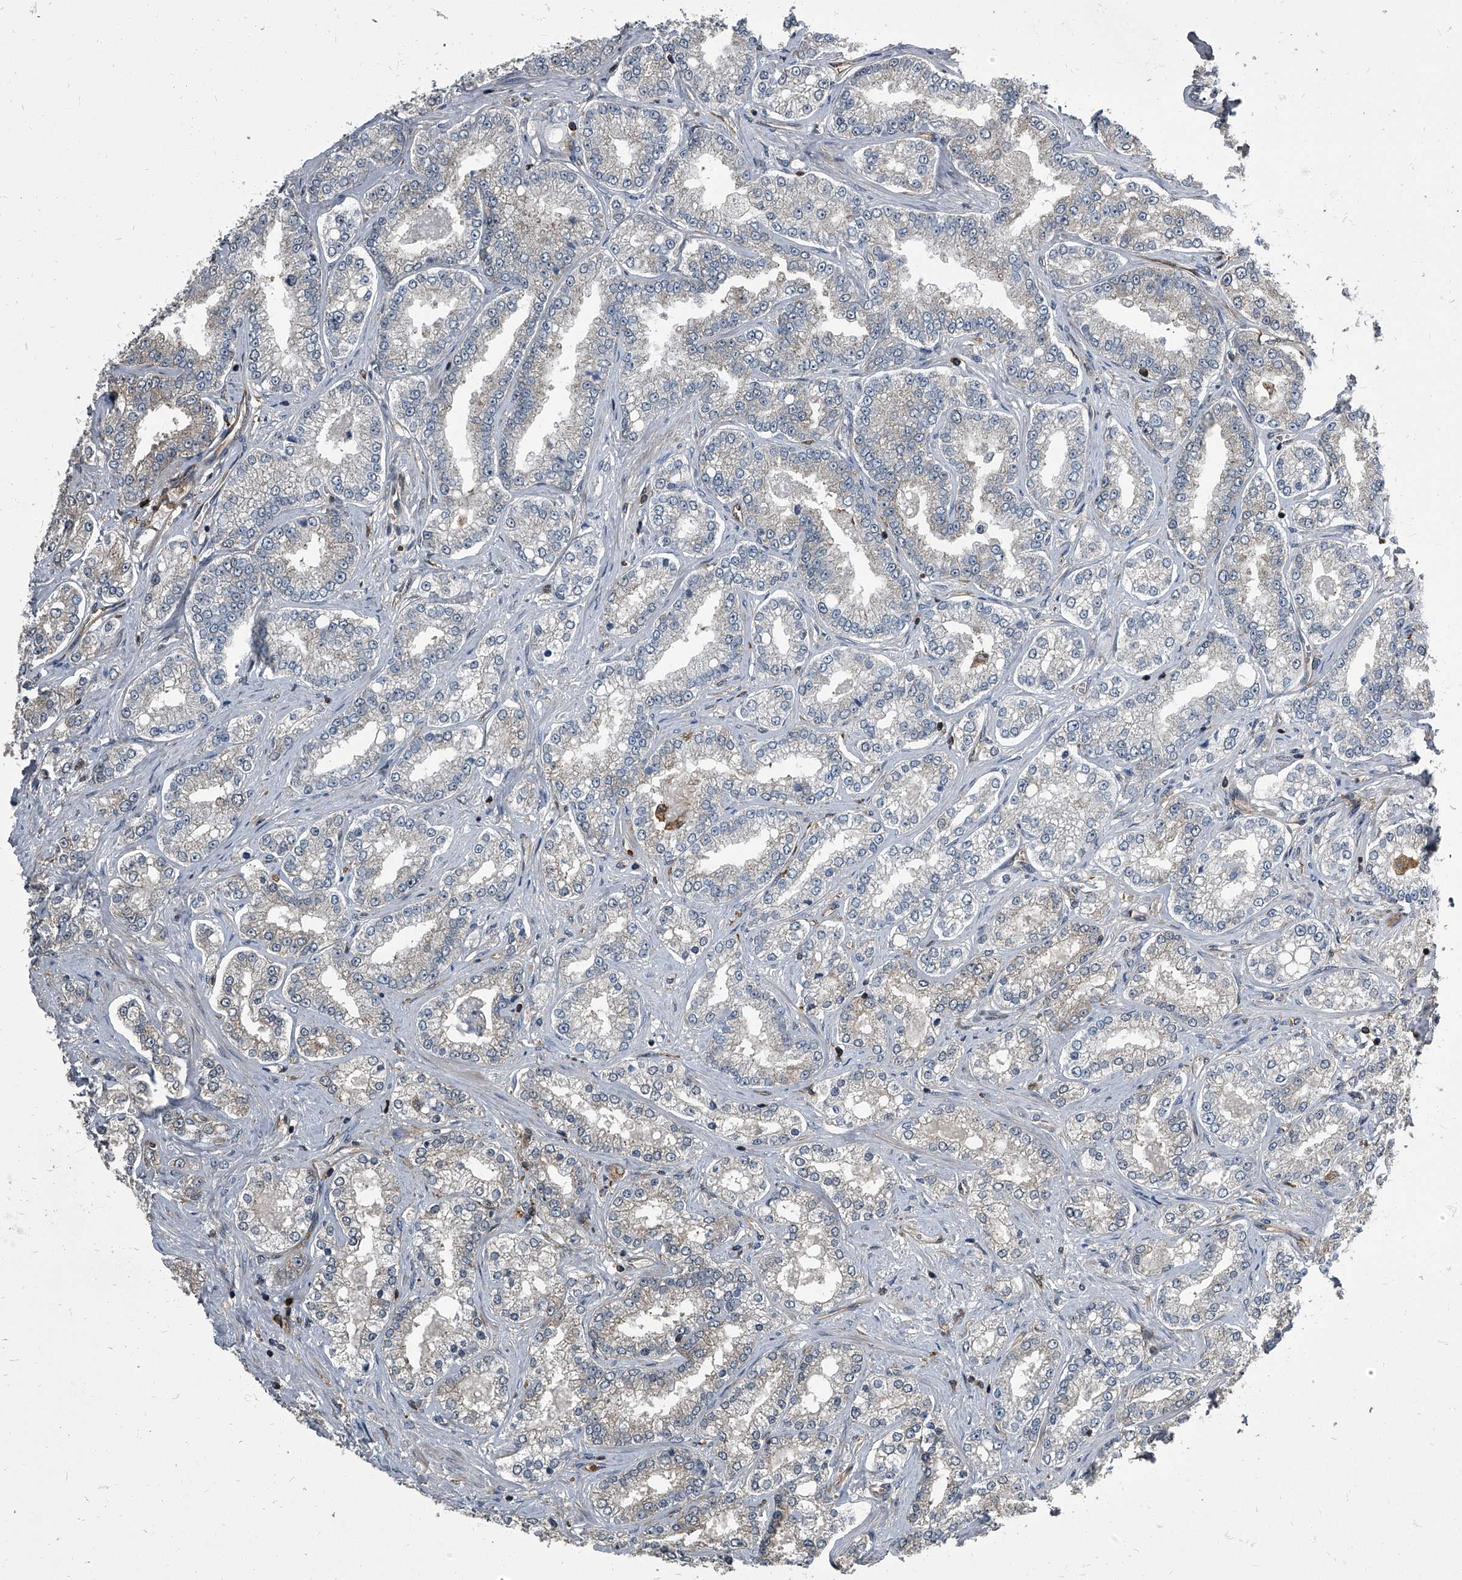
{"staining": {"intensity": "weak", "quantity": "<25%", "location": "cytoplasmic/membranous"}, "tissue": "prostate cancer", "cell_type": "Tumor cells", "image_type": "cancer", "snomed": [{"axis": "morphology", "description": "Normal tissue, NOS"}, {"axis": "morphology", "description": "Adenocarcinoma, High grade"}, {"axis": "topography", "description": "Prostate"}], "caption": "A photomicrograph of human prostate cancer is negative for staining in tumor cells. Nuclei are stained in blue.", "gene": "CDV3", "patient": {"sex": "male", "age": 83}}